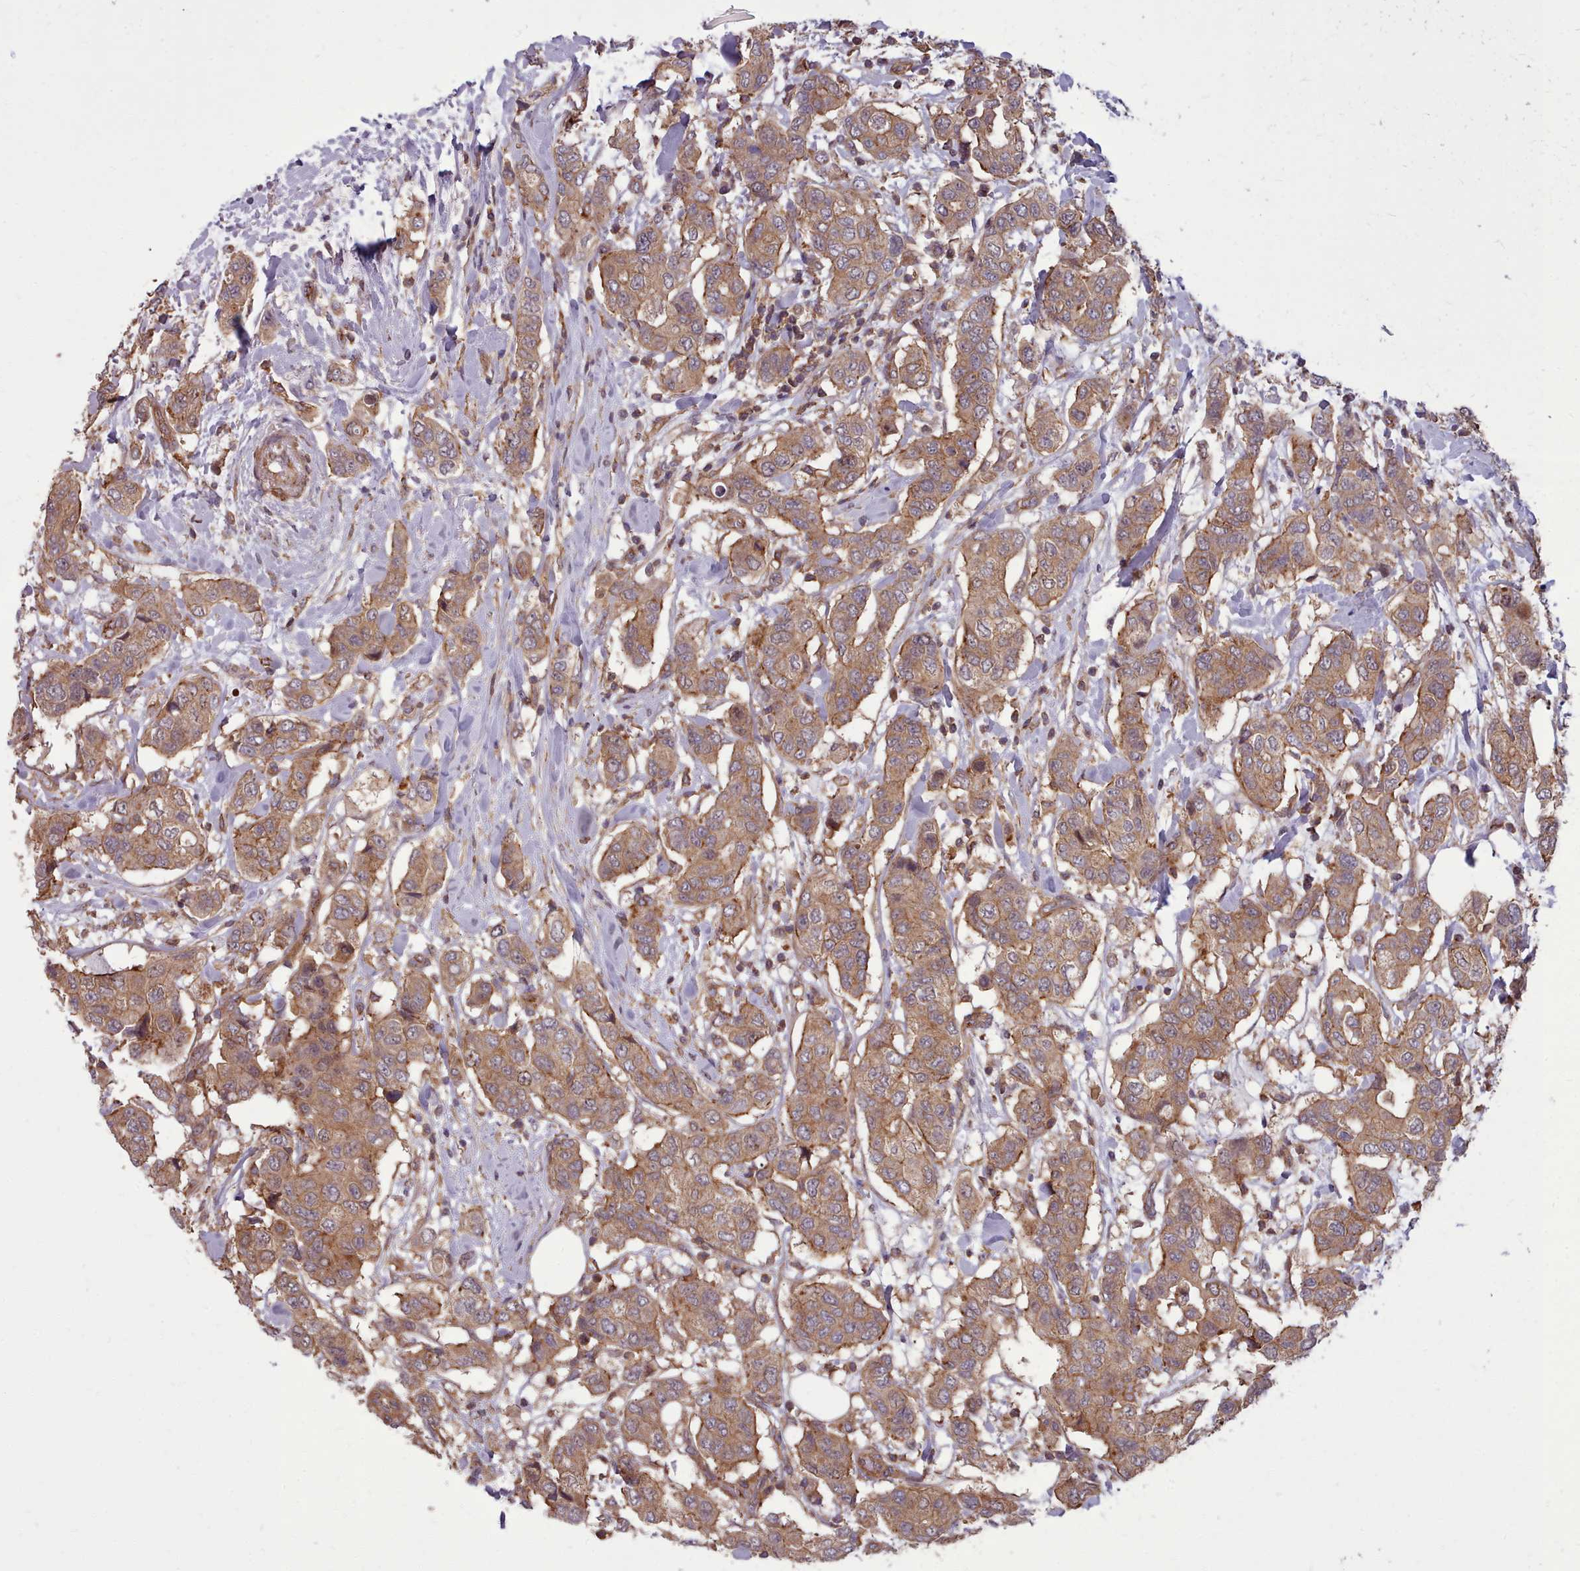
{"staining": {"intensity": "moderate", "quantity": ">75%", "location": "cytoplasmic/membranous"}, "tissue": "breast cancer", "cell_type": "Tumor cells", "image_type": "cancer", "snomed": [{"axis": "morphology", "description": "Lobular carcinoma"}, {"axis": "topography", "description": "Breast"}], "caption": "This photomicrograph exhibits immunohistochemistry staining of human lobular carcinoma (breast), with medium moderate cytoplasmic/membranous positivity in about >75% of tumor cells.", "gene": "STUB1", "patient": {"sex": "female", "age": 51}}